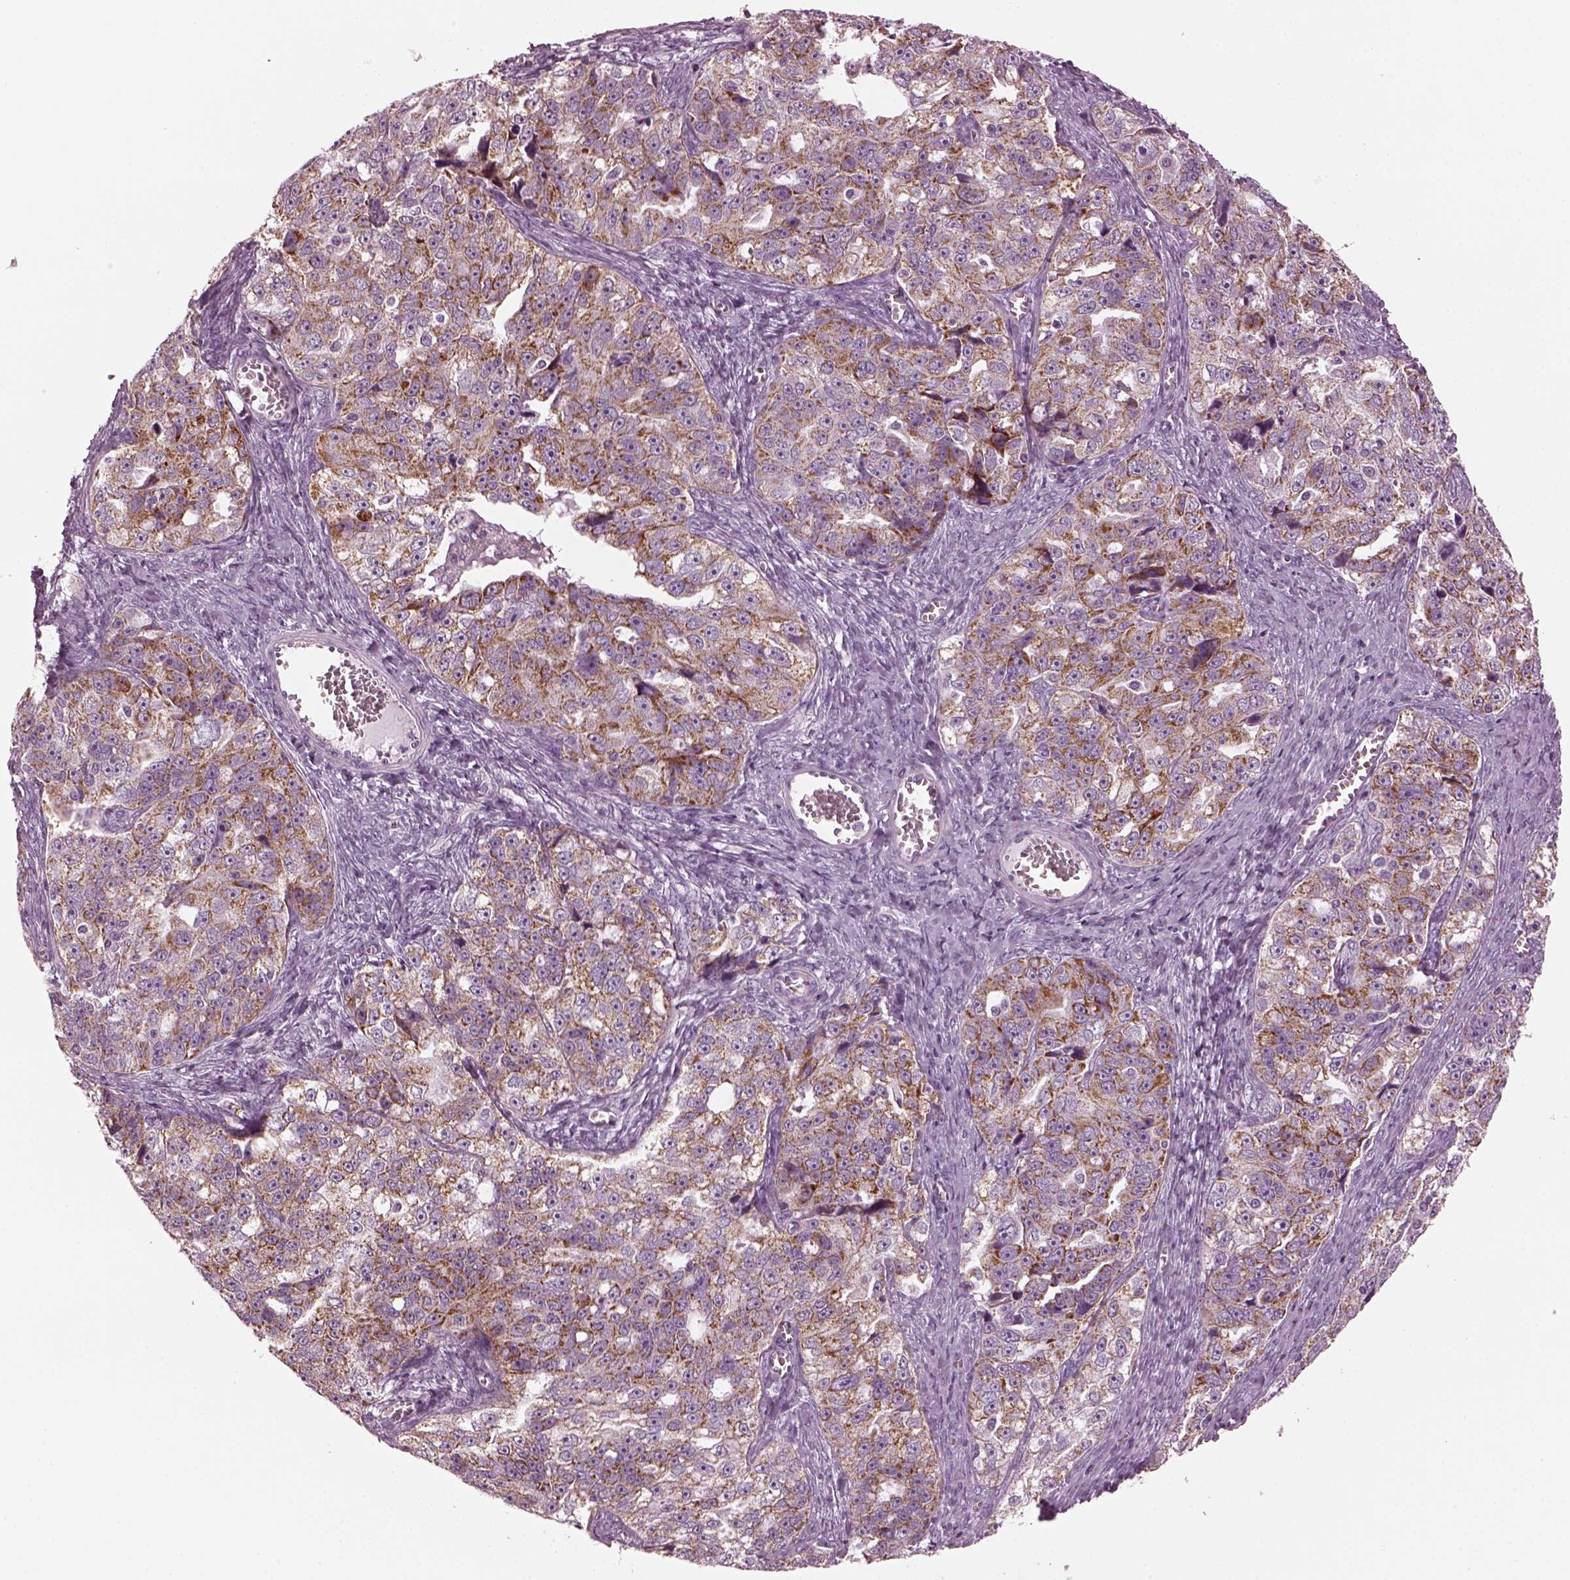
{"staining": {"intensity": "strong", "quantity": ">75%", "location": "cytoplasmic/membranous"}, "tissue": "ovarian cancer", "cell_type": "Tumor cells", "image_type": "cancer", "snomed": [{"axis": "morphology", "description": "Cystadenocarcinoma, serous, NOS"}, {"axis": "topography", "description": "Ovary"}], "caption": "Serous cystadenocarcinoma (ovarian) stained with DAB (3,3'-diaminobenzidine) IHC shows high levels of strong cytoplasmic/membranous expression in about >75% of tumor cells.", "gene": "RIMS2", "patient": {"sex": "female", "age": 51}}